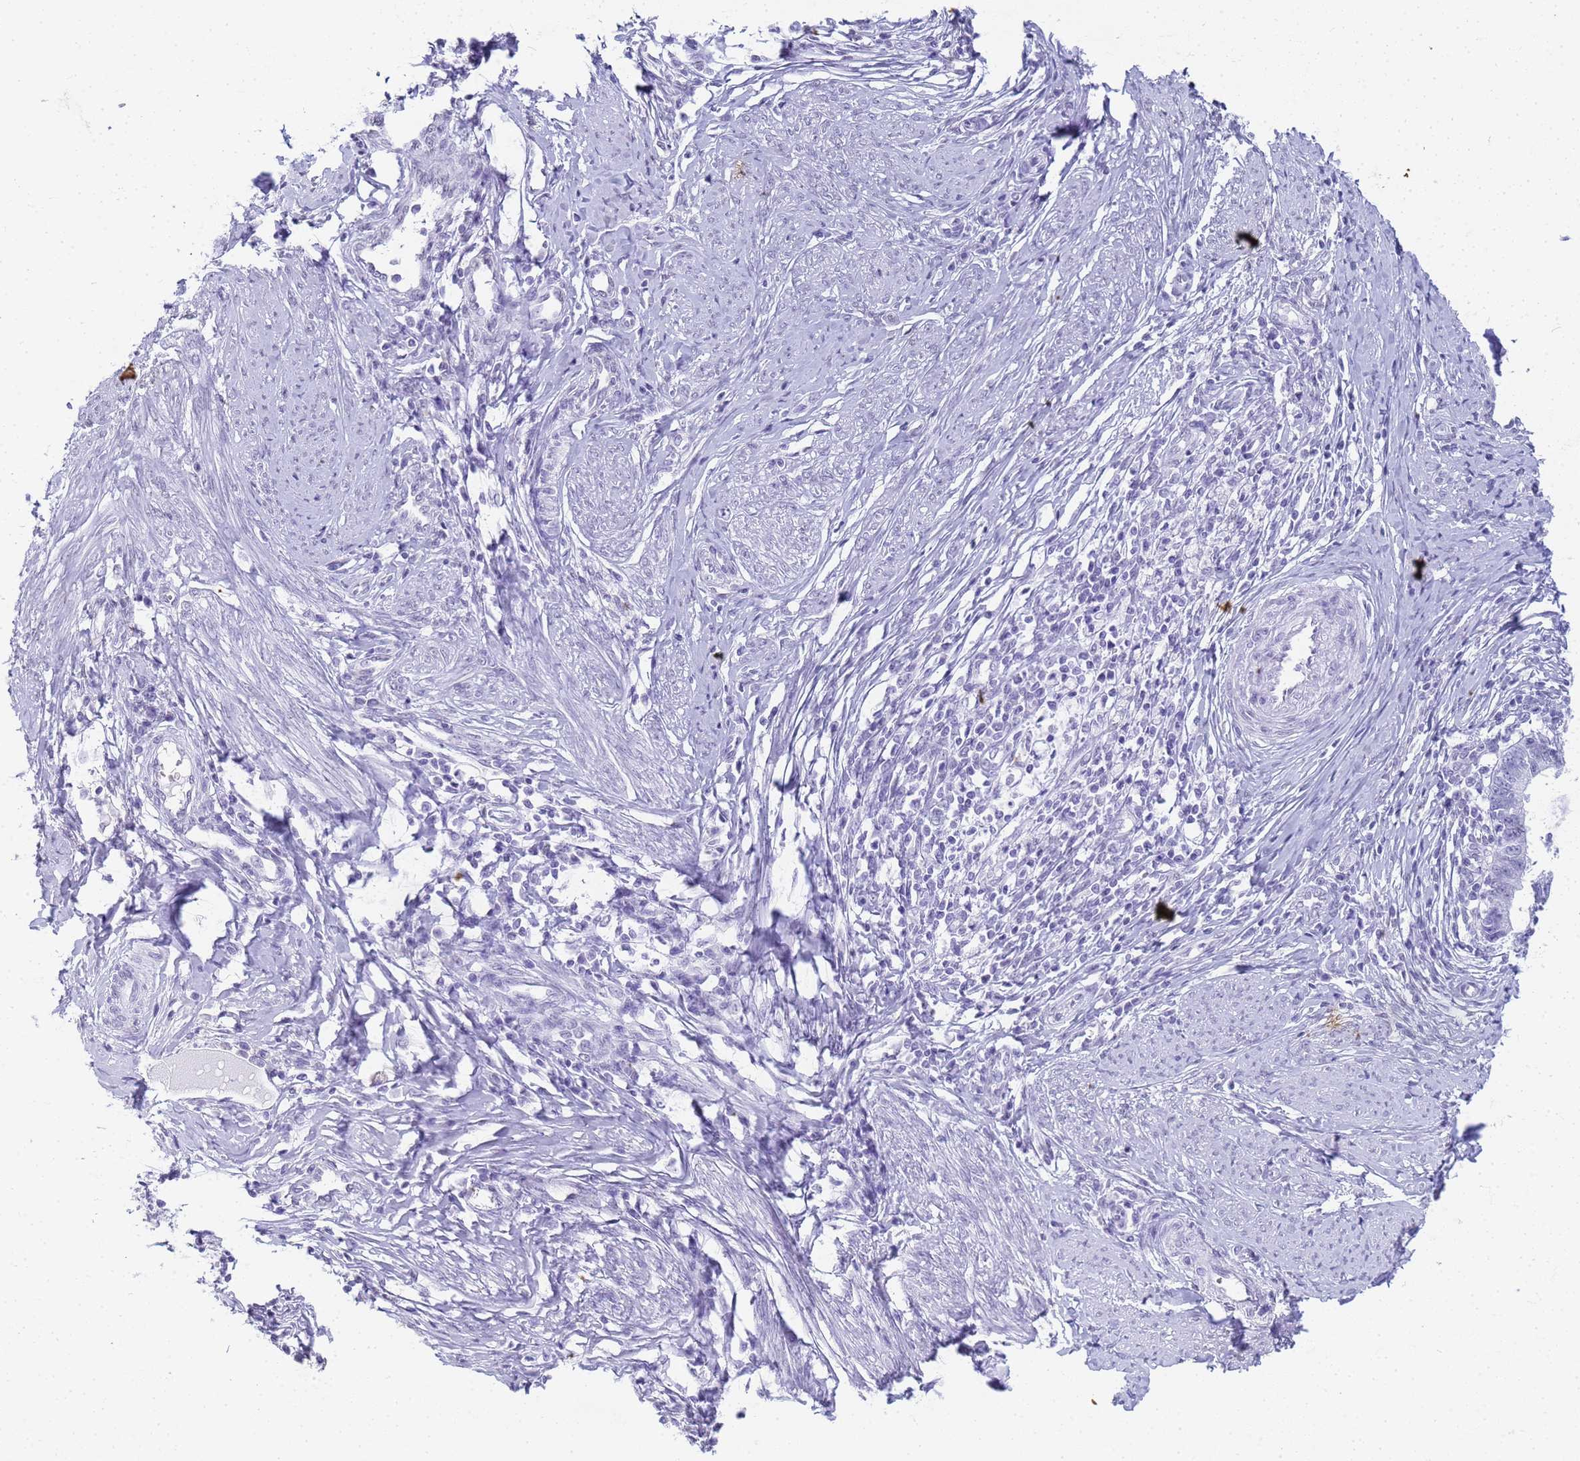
{"staining": {"intensity": "negative", "quantity": "none", "location": "none"}, "tissue": "cervical cancer", "cell_type": "Tumor cells", "image_type": "cancer", "snomed": [{"axis": "morphology", "description": "Adenocarcinoma, NOS"}, {"axis": "topography", "description": "Cervix"}], "caption": "This is an immunohistochemistry (IHC) histopathology image of human cervical cancer (adenocarcinoma). There is no staining in tumor cells.", "gene": "SLC7A9", "patient": {"sex": "female", "age": 36}}